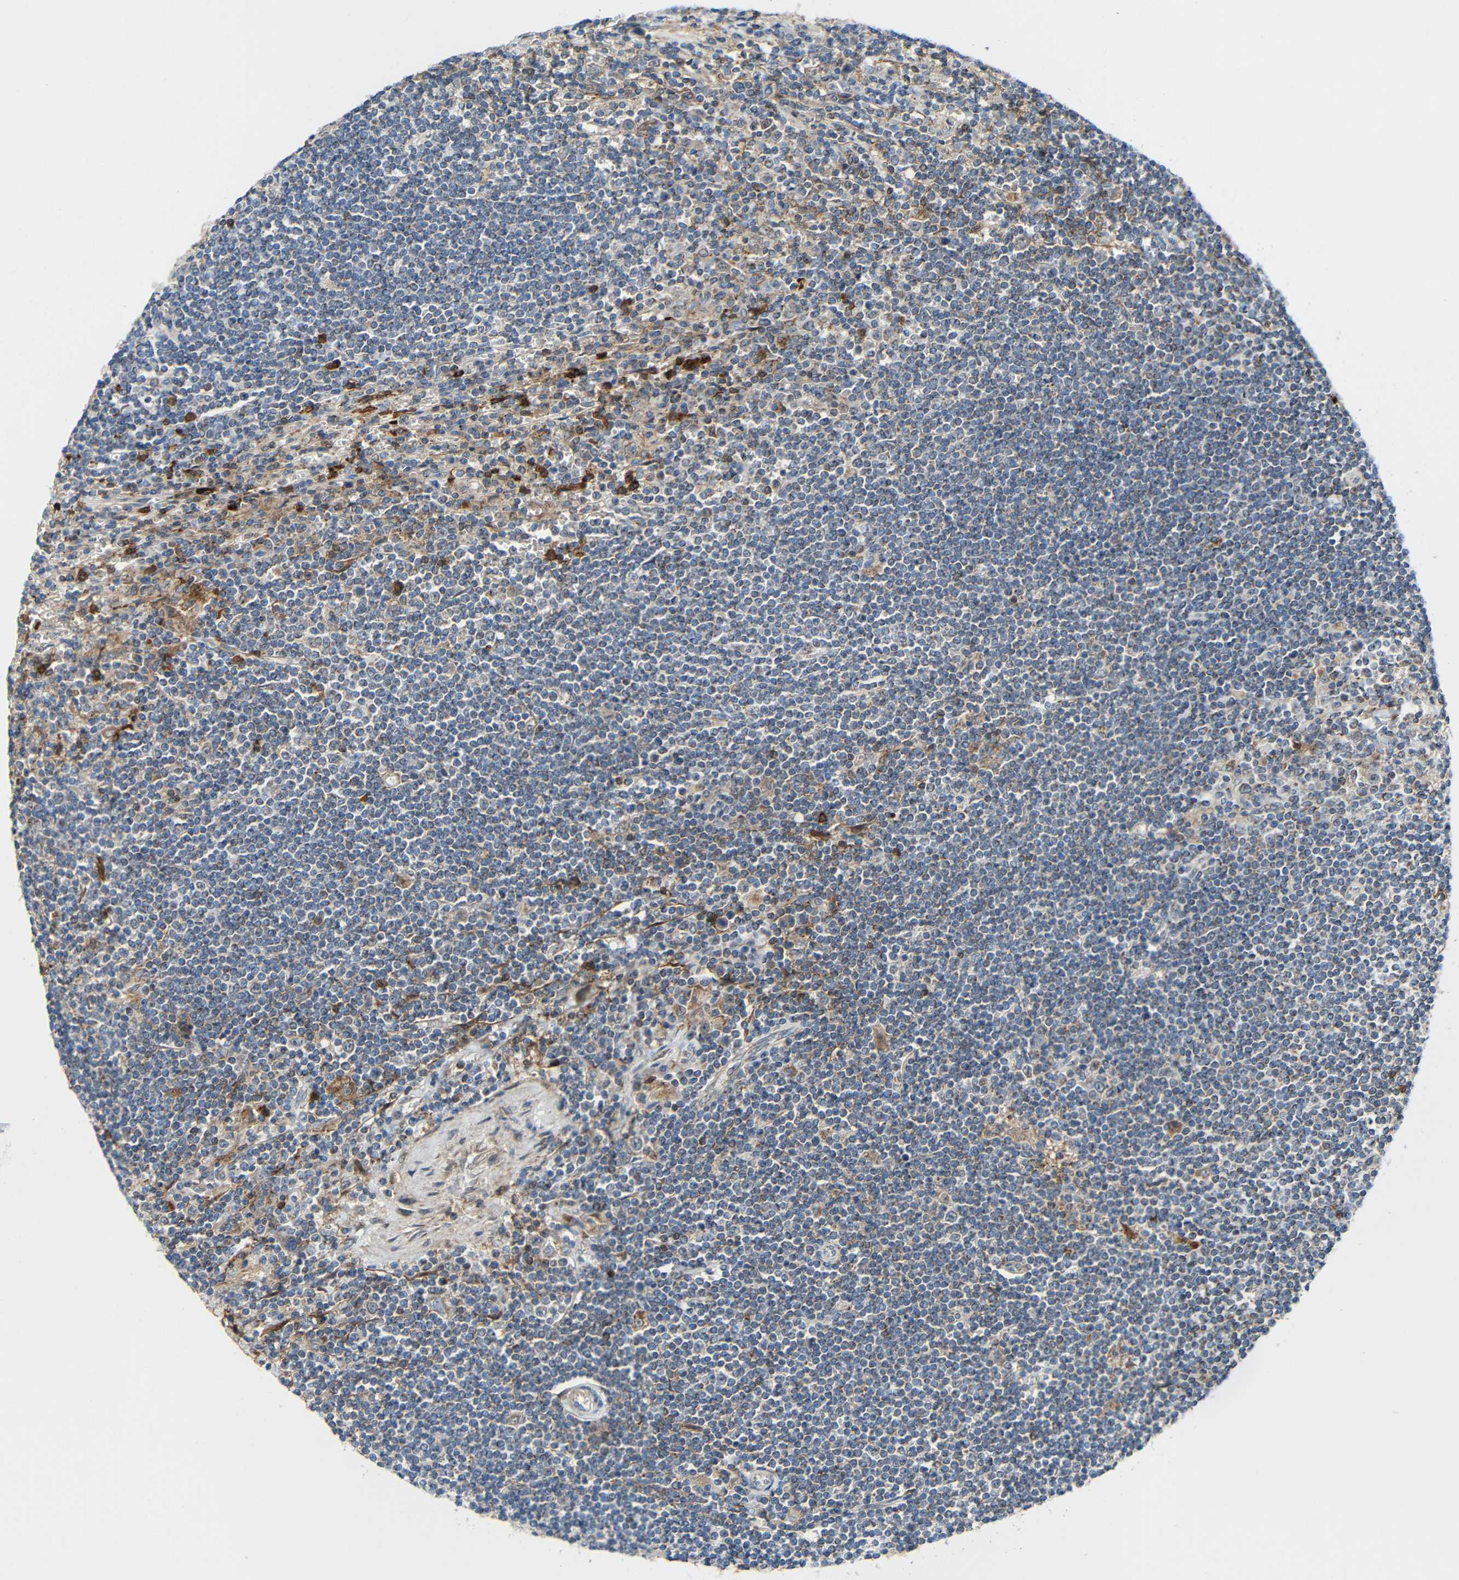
{"staining": {"intensity": "moderate", "quantity": "<25%", "location": "cytoplasmic/membranous"}, "tissue": "lymphoma", "cell_type": "Tumor cells", "image_type": "cancer", "snomed": [{"axis": "morphology", "description": "Malignant lymphoma, non-Hodgkin's type, Low grade"}, {"axis": "topography", "description": "Spleen"}], "caption": "Brown immunohistochemical staining in malignant lymphoma, non-Hodgkin's type (low-grade) displays moderate cytoplasmic/membranous expression in about <25% of tumor cells.", "gene": "C1GALT1", "patient": {"sex": "male", "age": 76}}